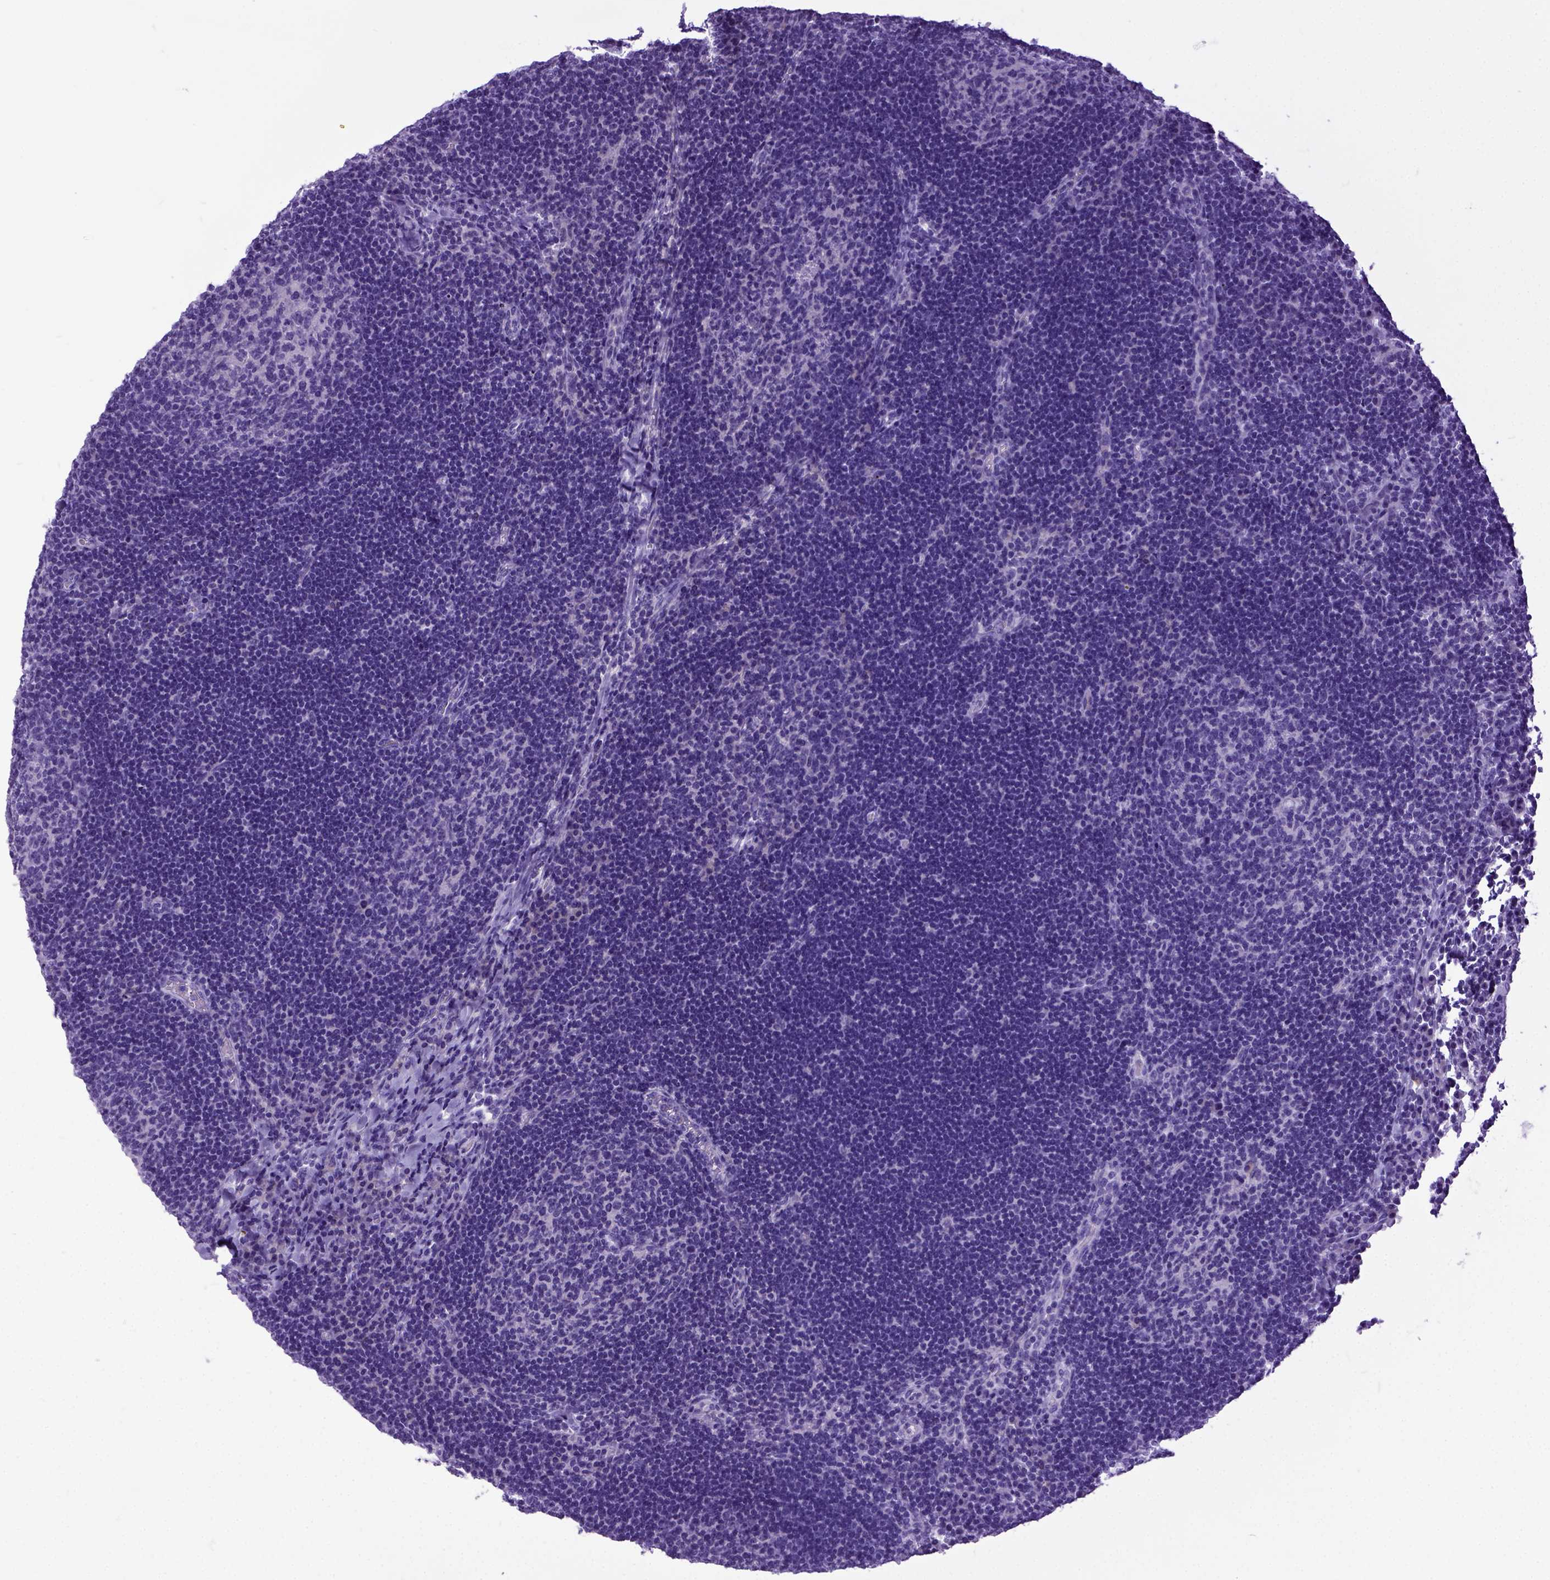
{"staining": {"intensity": "negative", "quantity": "none", "location": "none"}, "tissue": "lymph node", "cell_type": "Germinal center cells", "image_type": "normal", "snomed": [{"axis": "morphology", "description": "Normal tissue, NOS"}, {"axis": "topography", "description": "Lymph node"}], "caption": "Unremarkable lymph node was stained to show a protein in brown. There is no significant expression in germinal center cells. The staining was performed using DAB to visualize the protein expression in brown, while the nuclei were stained in blue with hematoxylin (Magnification: 20x).", "gene": "IGF2", "patient": {"sex": "male", "age": 67}}